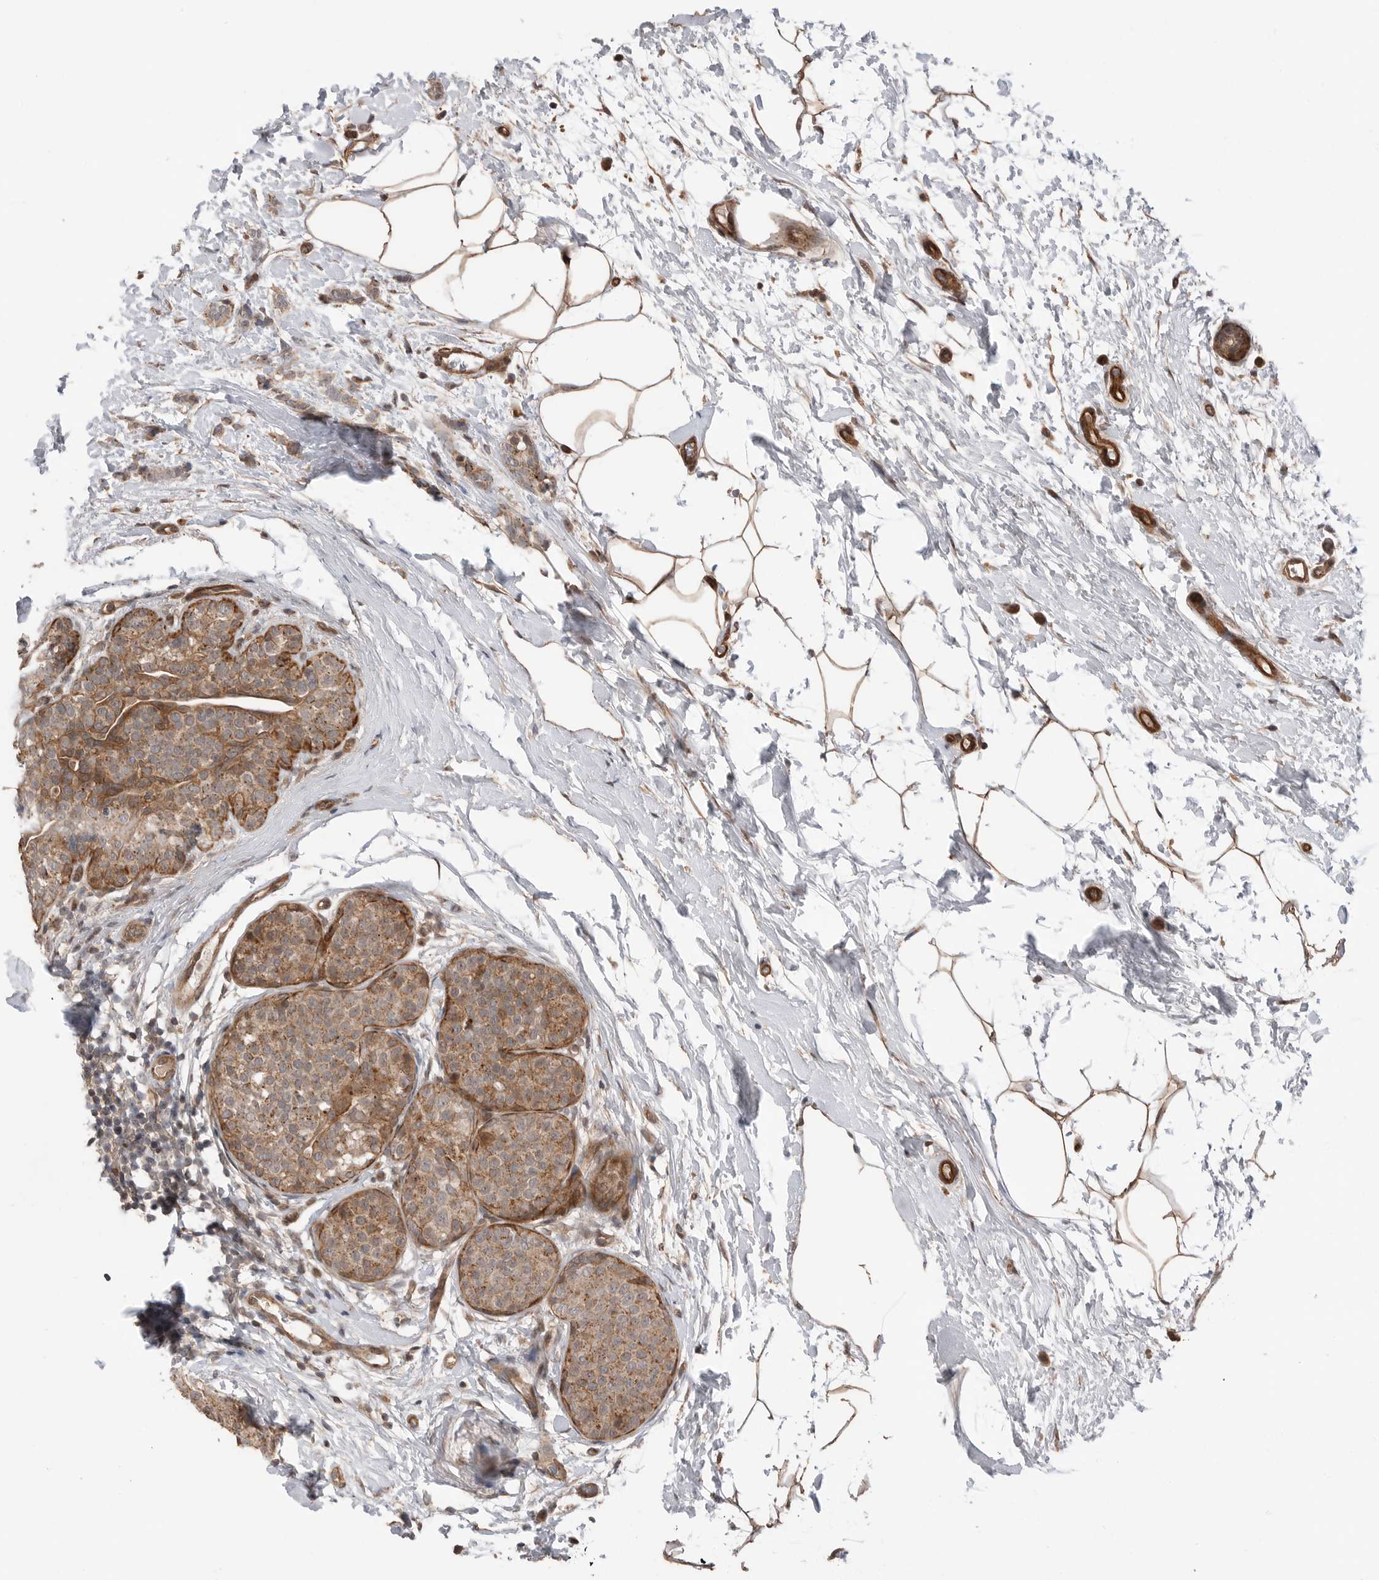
{"staining": {"intensity": "moderate", "quantity": ">75%", "location": "cytoplasmic/membranous"}, "tissue": "breast cancer", "cell_type": "Tumor cells", "image_type": "cancer", "snomed": [{"axis": "morphology", "description": "Lobular carcinoma, in situ"}, {"axis": "morphology", "description": "Lobular carcinoma"}, {"axis": "topography", "description": "Breast"}], "caption": "Breast lobular carcinoma in situ stained with a protein marker demonstrates moderate staining in tumor cells.", "gene": "PEAK1", "patient": {"sex": "female", "age": 41}}